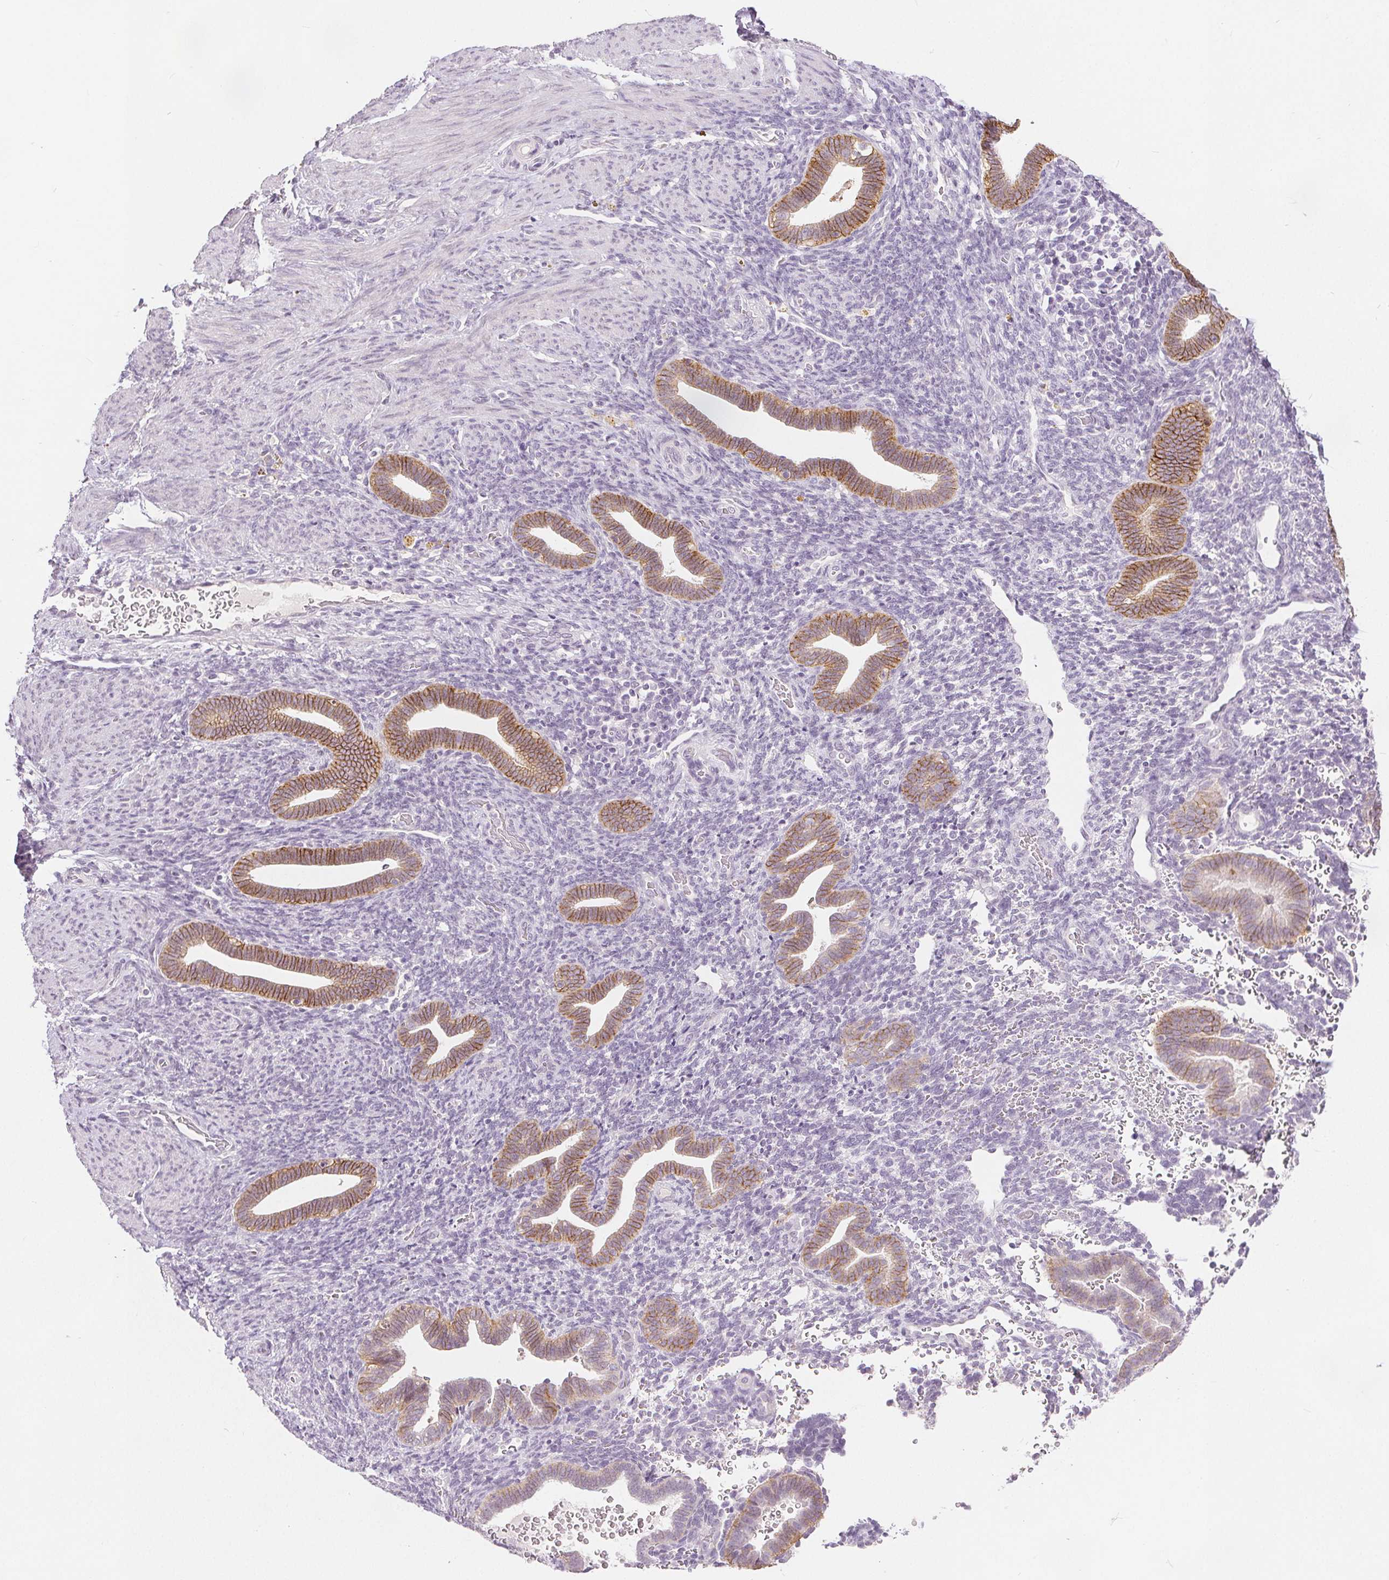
{"staining": {"intensity": "negative", "quantity": "none", "location": "none"}, "tissue": "endometrium", "cell_type": "Cells in endometrial stroma", "image_type": "normal", "snomed": [{"axis": "morphology", "description": "Normal tissue, NOS"}, {"axis": "topography", "description": "Endometrium"}], "caption": "An image of endometrium stained for a protein shows no brown staining in cells in endometrial stroma. (Immunohistochemistry, brightfield microscopy, high magnification).", "gene": "CA12", "patient": {"sex": "female", "age": 34}}